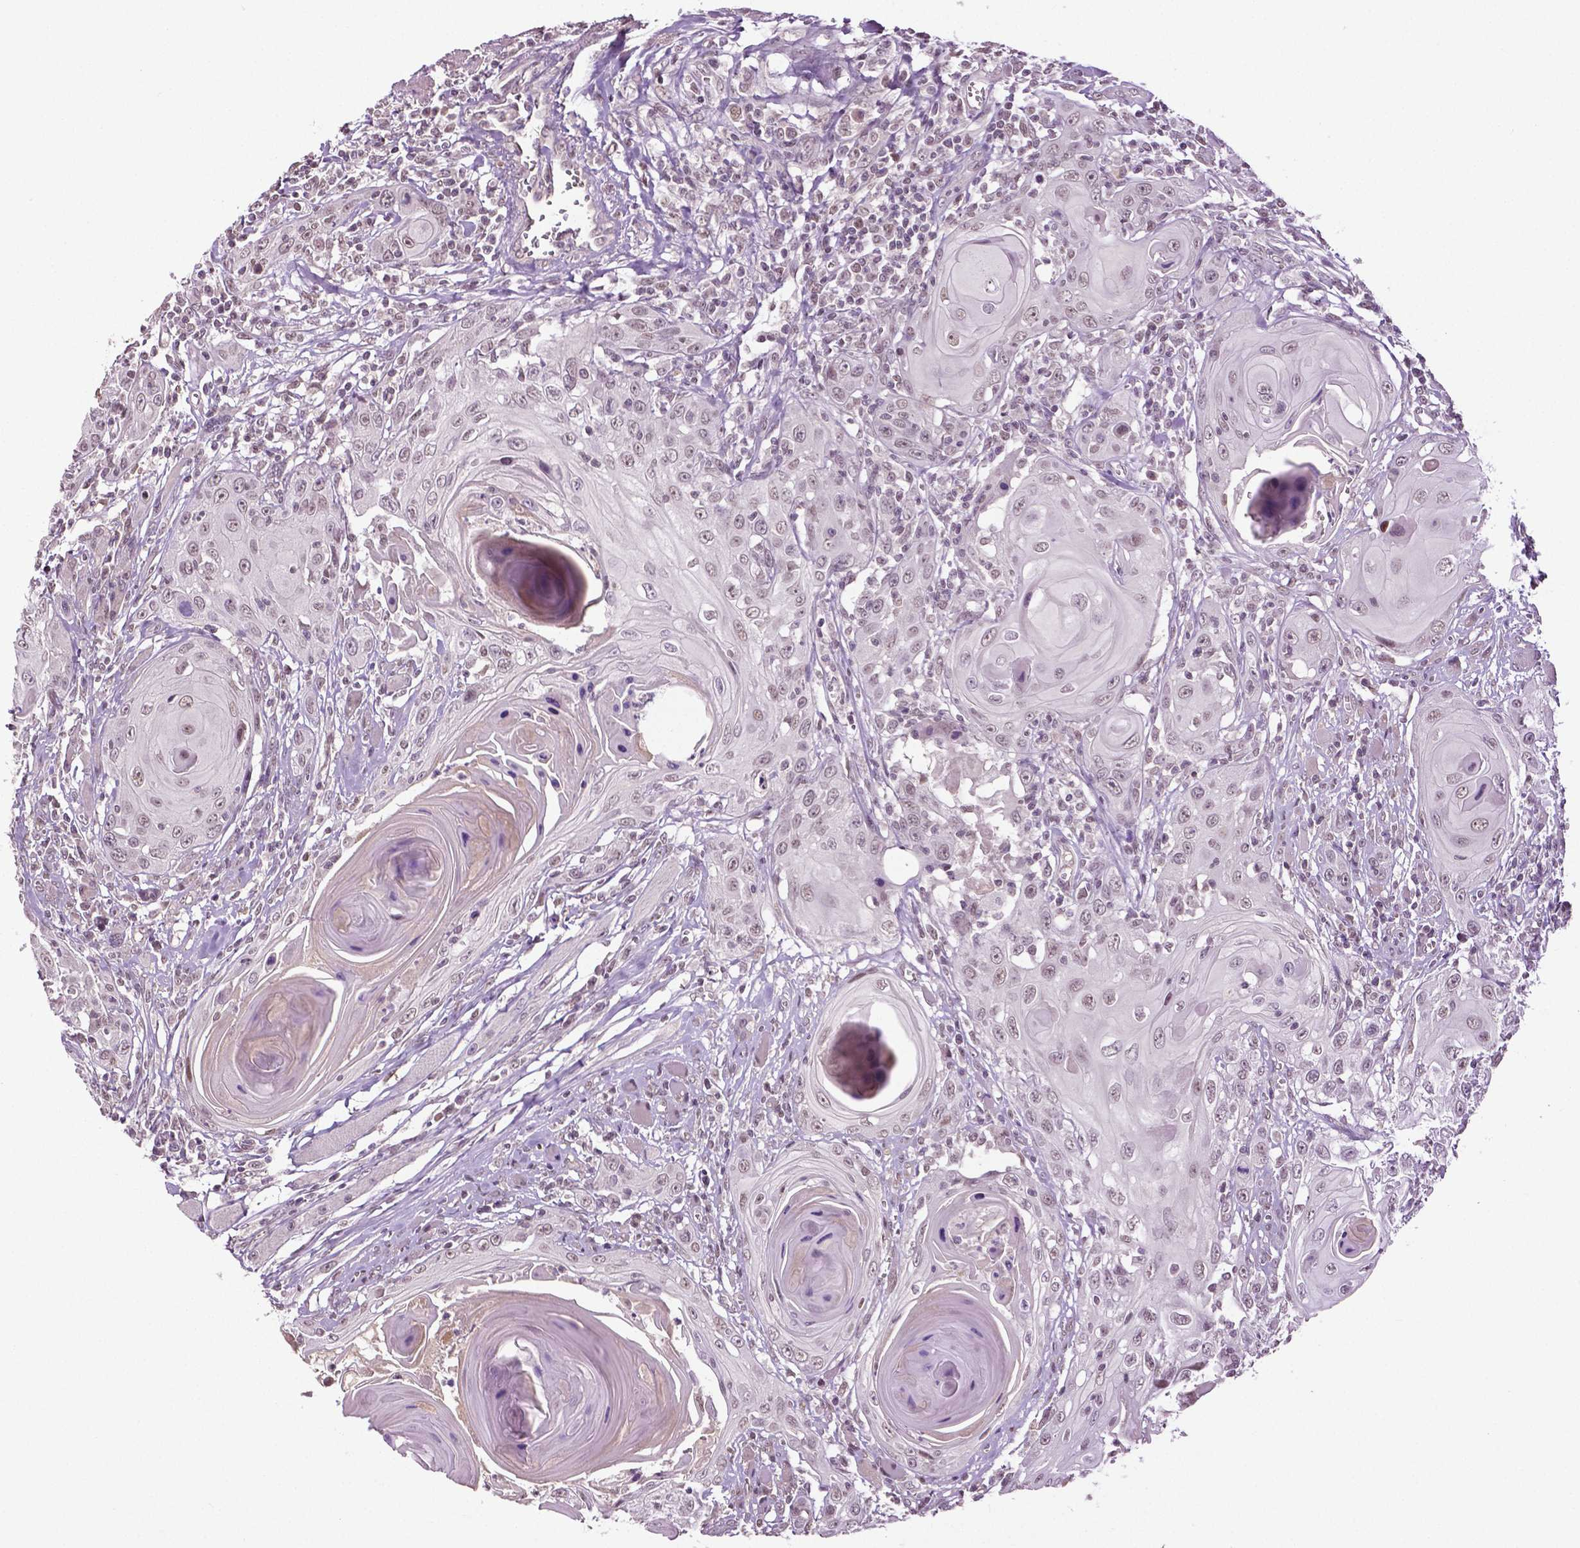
{"staining": {"intensity": "weak", "quantity": ">75%", "location": "nuclear"}, "tissue": "head and neck cancer", "cell_type": "Tumor cells", "image_type": "cancer", "snomed": [{"axis": "morphology", "description": "Squamous cell carcinoma, NOS"}, {"axis": "topography", "description": "Head-Neck"}], "caption": "Protein staining of squamous cell carcinoma (head and neck) tissue demonstrates weak nuclear staining in about >75% of tumor cells. Using DAB (brown) and hematoxylin (blue) stains, captured at high magnification using brightfield microscopy.", "gene": "DLX5", "patient": {"sex": "female", "age": 80}}